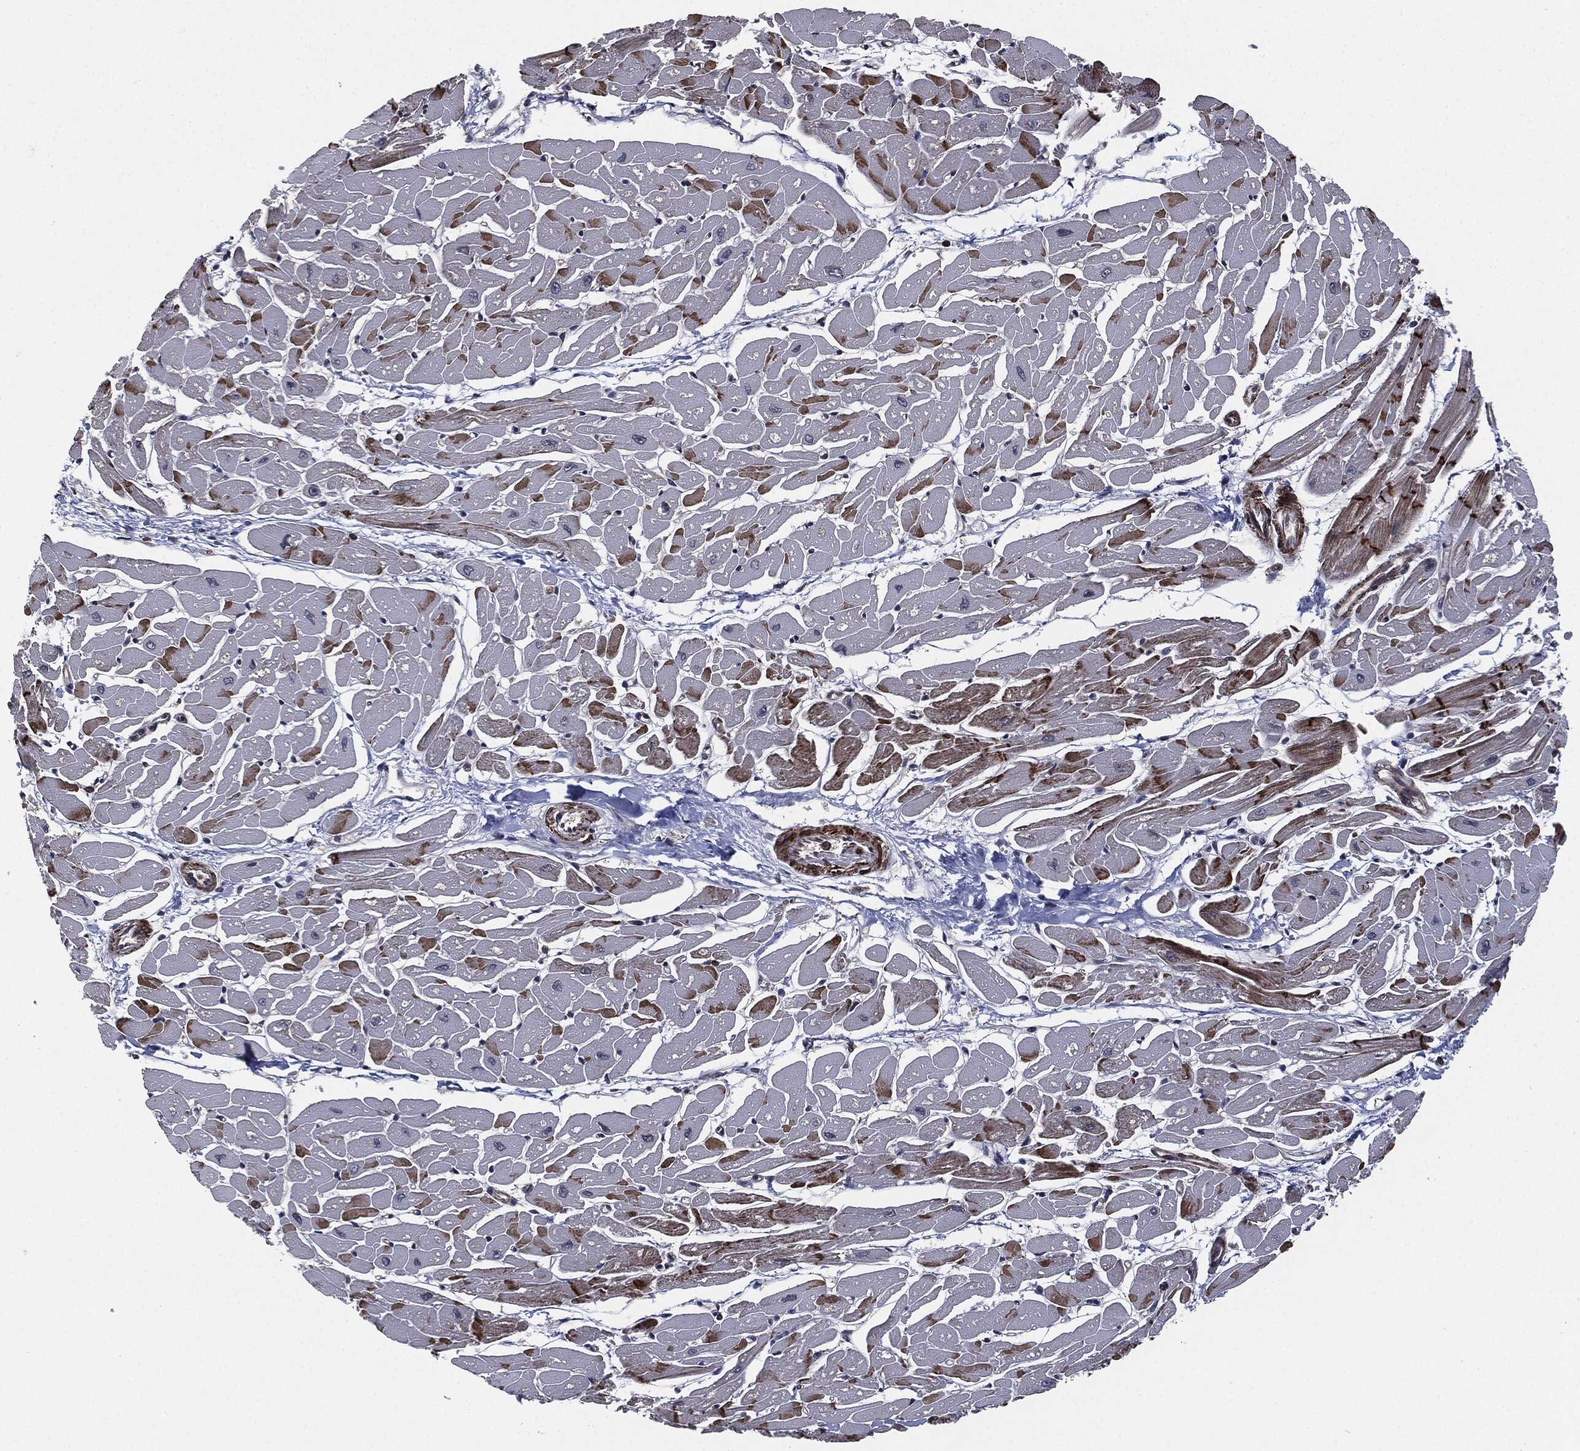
{"staining": {"intensity": "strong", "quantity": "25%-75%", "location": "cytoplasmic/membranous"}, "tissue": "heart muscle", "cell_type": "Cardiomyocytes", "image_type": "normal", "snomed": [{"axis": "morphology", "description": "Normal tissue, NOS"}, {"axis": "topography", "description": "Heart"}], "caption": "An immunohistochemistry (IHC) image of normal tissue is shown. Protein staining in brown labels strong cytoplasmic/membranous positivity in heart muscle within cardiomyocytes.", "gene": "UBR1", "patient": {"sex": "male", "age": 57}}